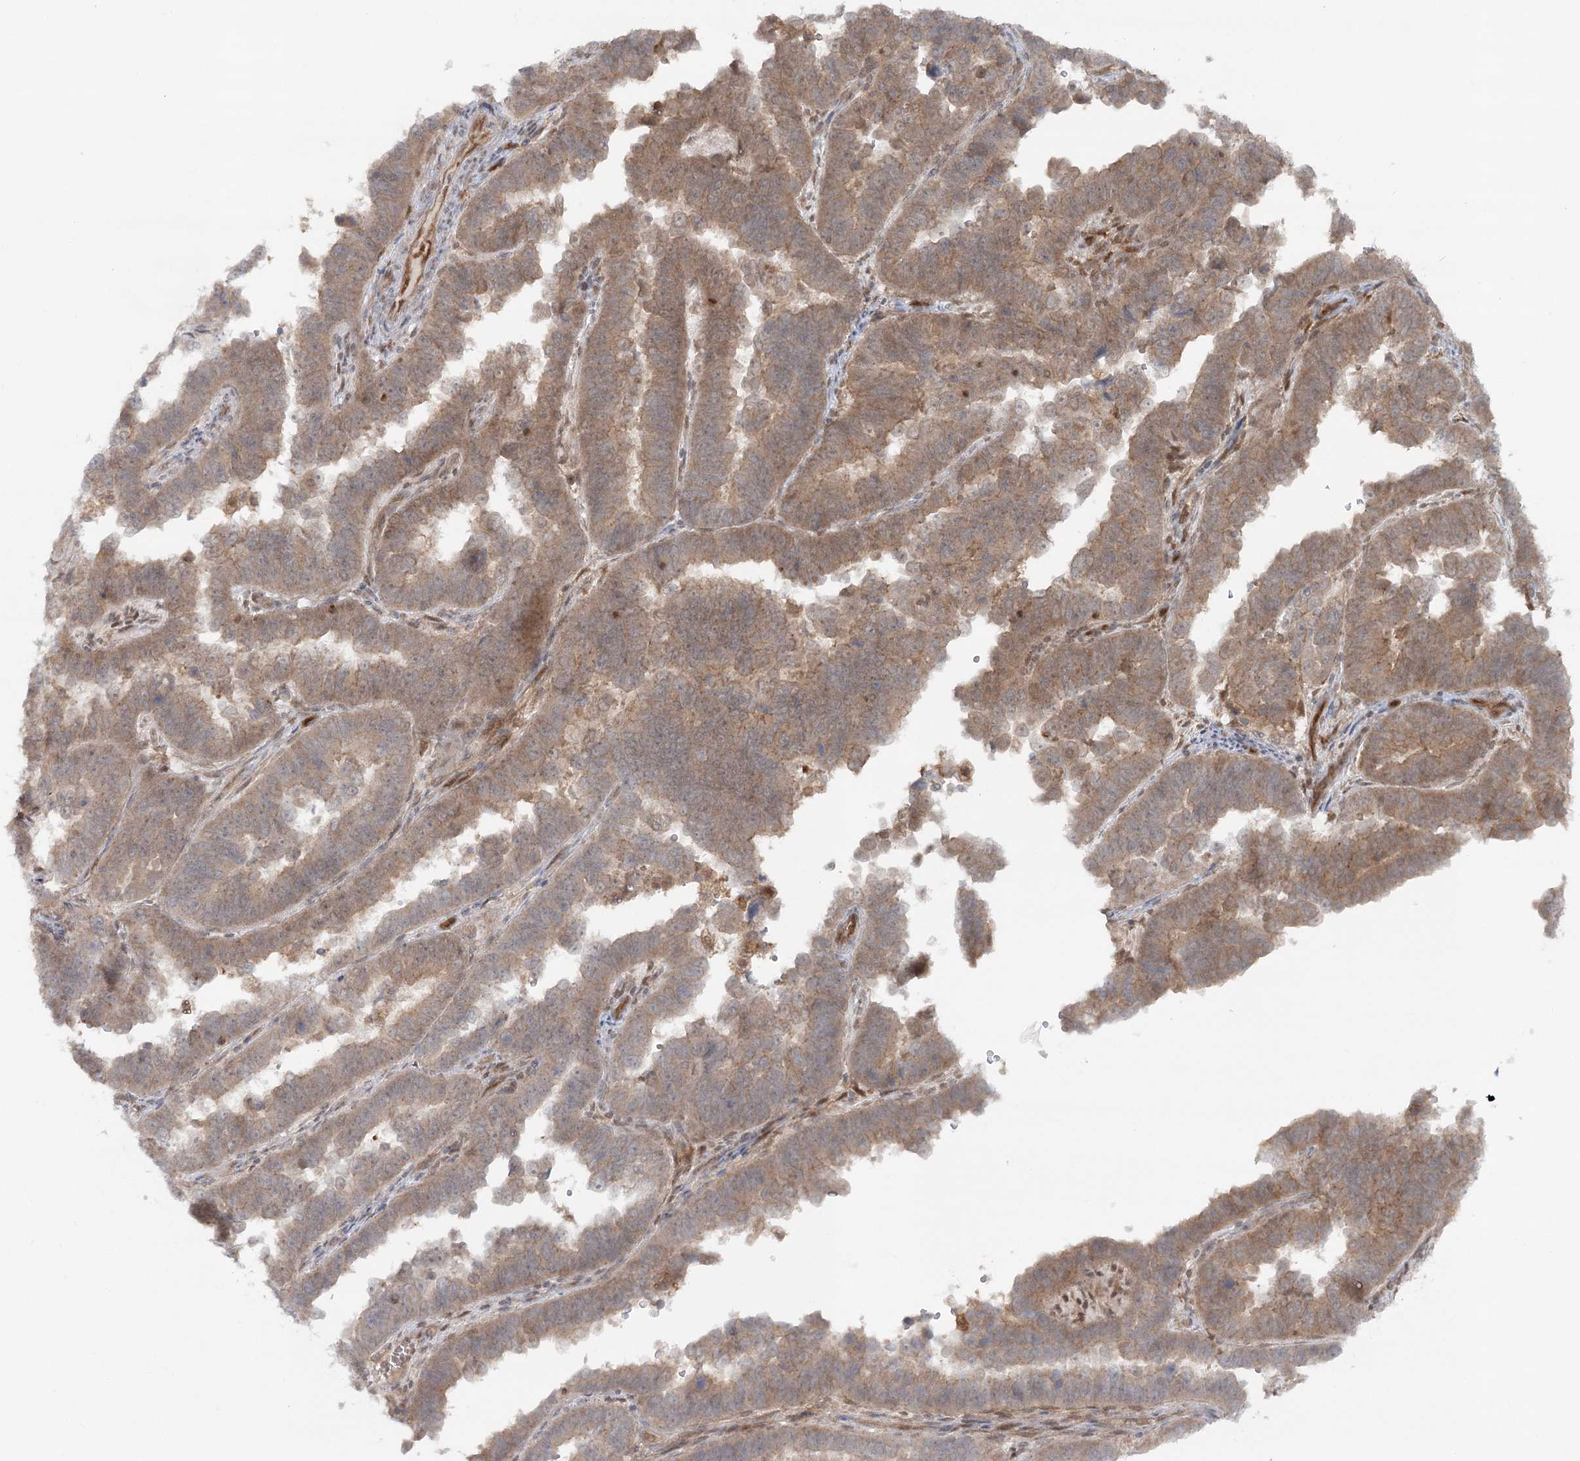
{"staining": {"intensity": "moderate", "quantity": "25%-75%", "location": "cytoplasmic/membranous"}, "tissue": "endometrial cancer", "cell_type": "Tumor cells", "image_type": "cancer", "snomed": [{"axis": "morphology", "description": "Adenocarcinoma, NOS"}, {"axis": "topography", "description": "Endometrium"}], "caption": "IHC image of neoplastic tissue: human endometrial cancer (adenocarcinoma) stained using IHC reveals medium levels of moderate protein expression localized specifically in the cytoplasmic/membranous of tumor cells, appearing as a cytoplasmic/membranous brown color.", "gene": "GBE1", "patient": {"sex": "female", "age": 75}}